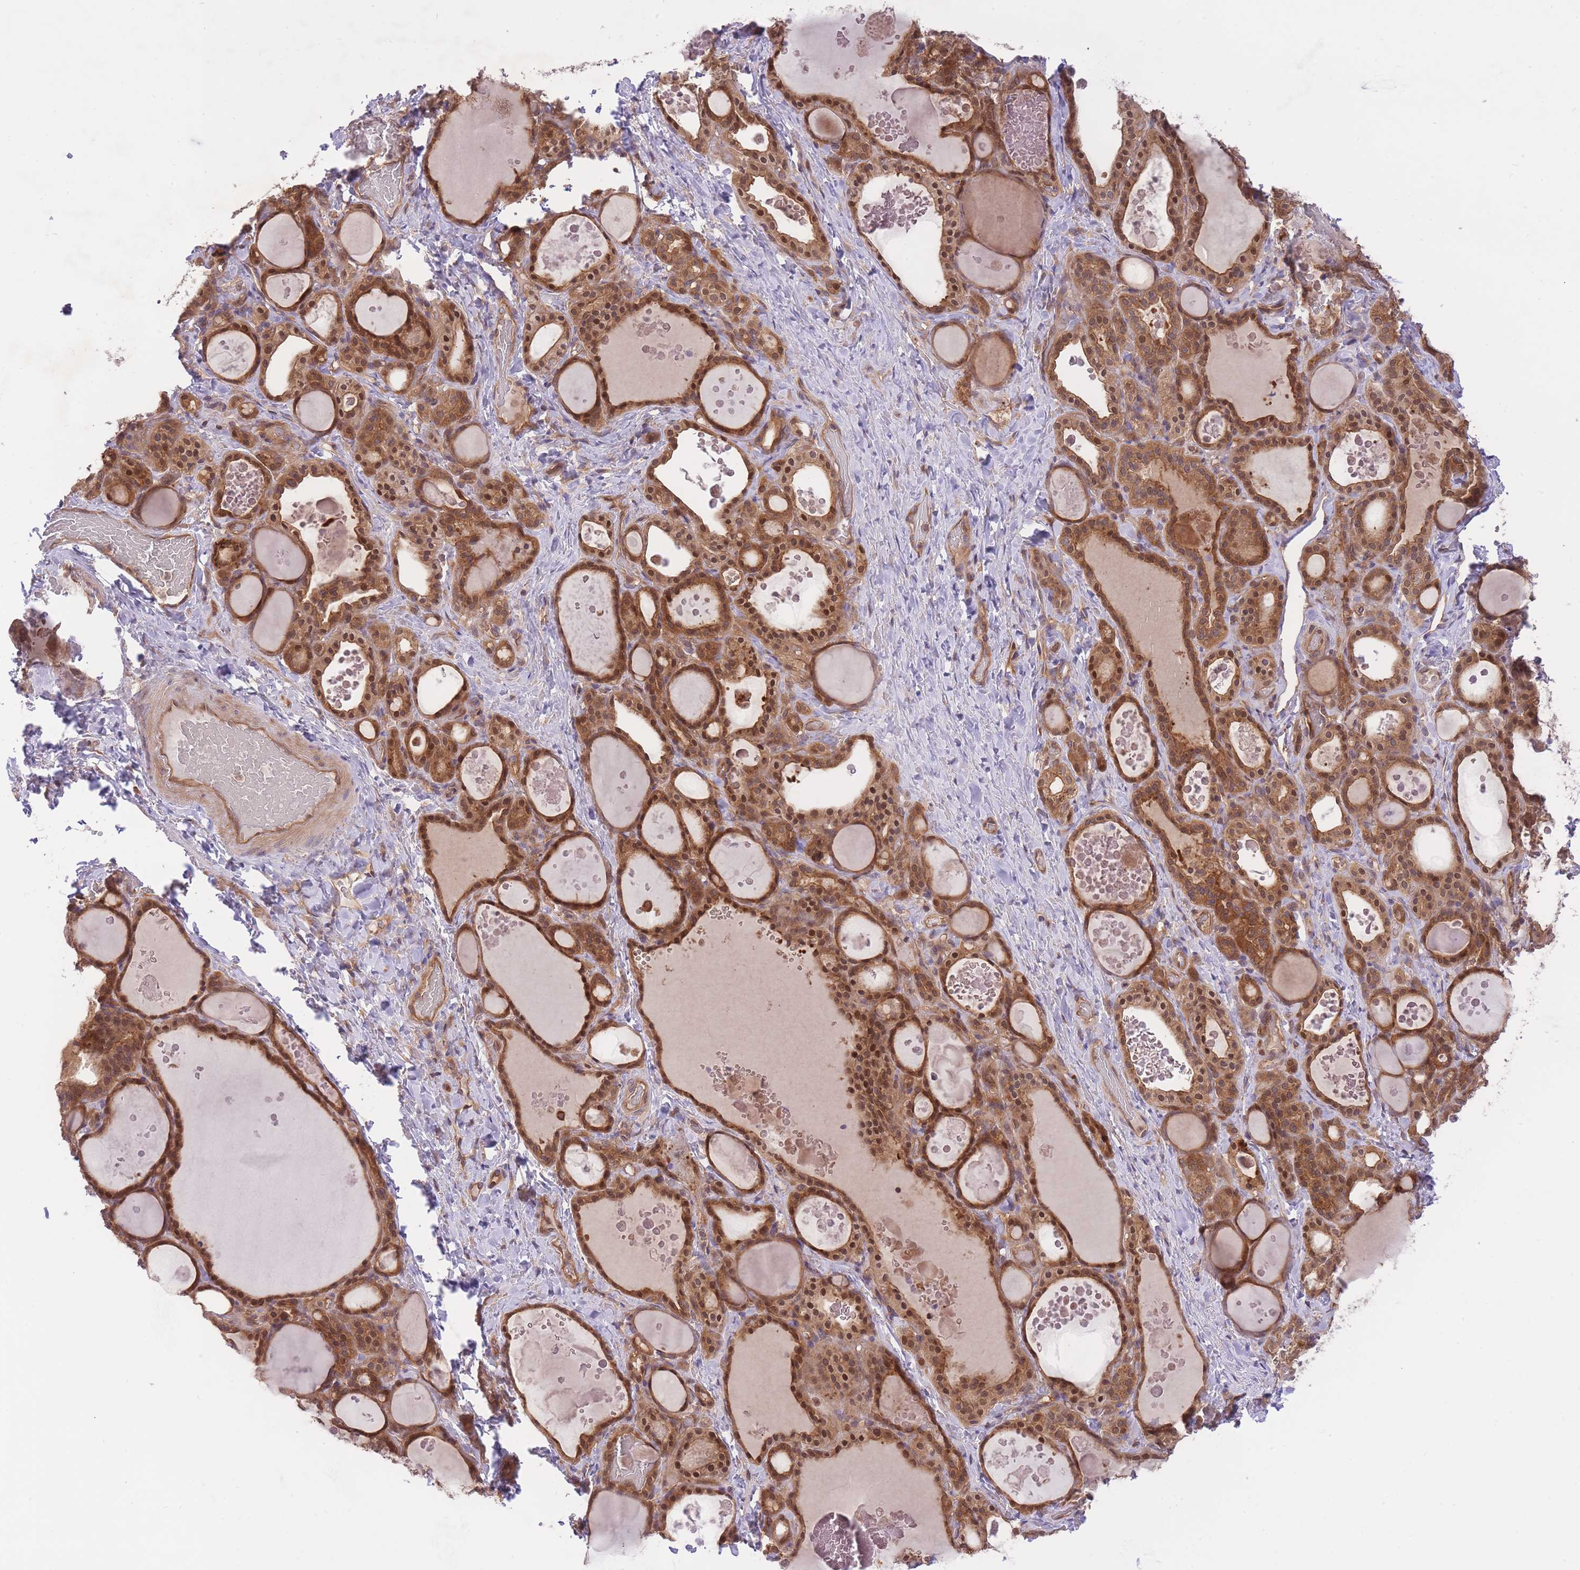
{"staining": {"intensity": "strong", "quantity": ">75%", "location": "cytoplasmic/membranous,nuclear"}, "tissue": "thyroid gland", "cell_type": "Glandular cells", "image_type": "normal", "snomed": [{"axis": "morphology", "description": "Normal tissue, NOS"}, {"axis": "topography", "description": "Thyroid gland"}], "caption": "Immunohistochemistry (IHC) of normal human thyroid gland shows high levels of strong cytoplasmic/membranous,nuclear positivity in approximately >75% of glandular cells. (brown staining indicates protein expression, while blue staining denotes nuclei).", "gene": "PREP", "patient": {"sex": "female", "age": 46}}